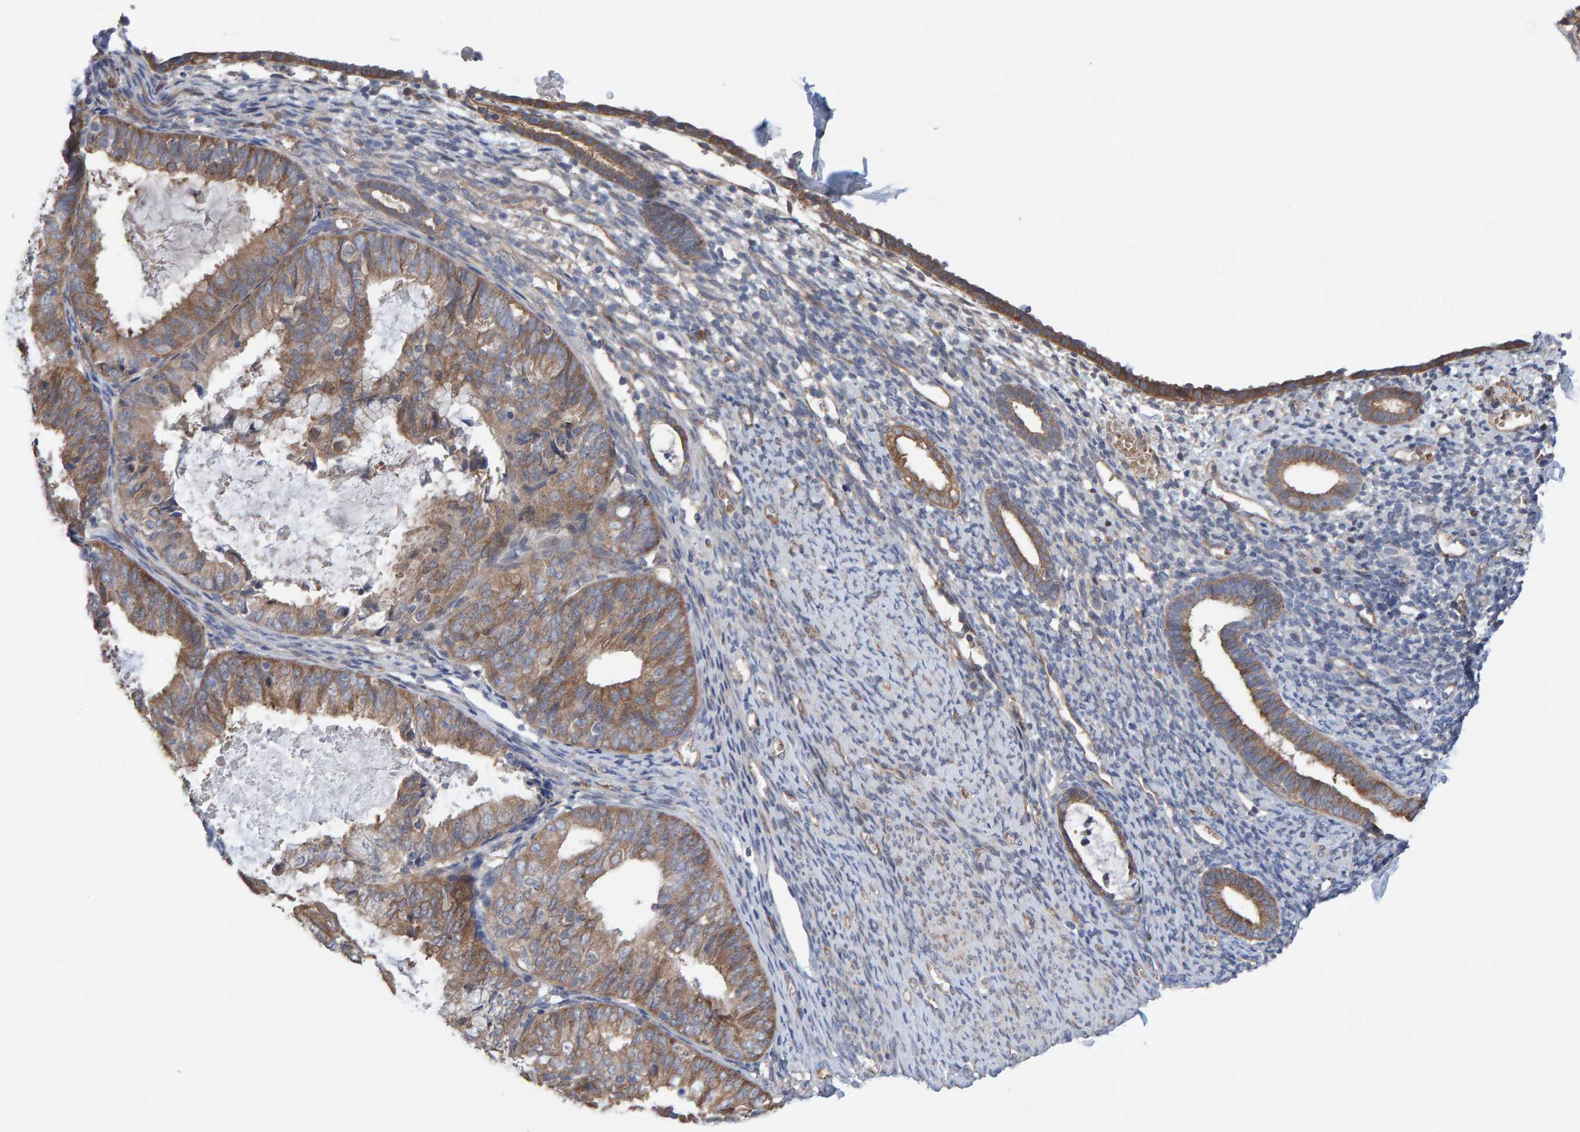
{"staining": {"intensity": "weak", "quantity": "25%-75%", "location": "cytoplasmic/membranous"}, "tissue": "endometrium", "cell_type": "Cells in endometrial stroma", "image_type": "normal", "snomed": [{"axis": "morphology", "description": "Normal tissue, NOS"}, {"axis": "morphology", "description": "Adenocarcinoma, NOS"}, {"axis": "topography", "description": "Endometrium"}], "caption": "DAB (3,3'-diaminobenzidine) immunohistochemical staining of normal human endometrium reveals weak cytoplasmic/membranous protein expression in about 25%-75% of cells in endometrial stroma.", "gene": "LRSAM1", "patient": {"sex": "female", "age": 57}}